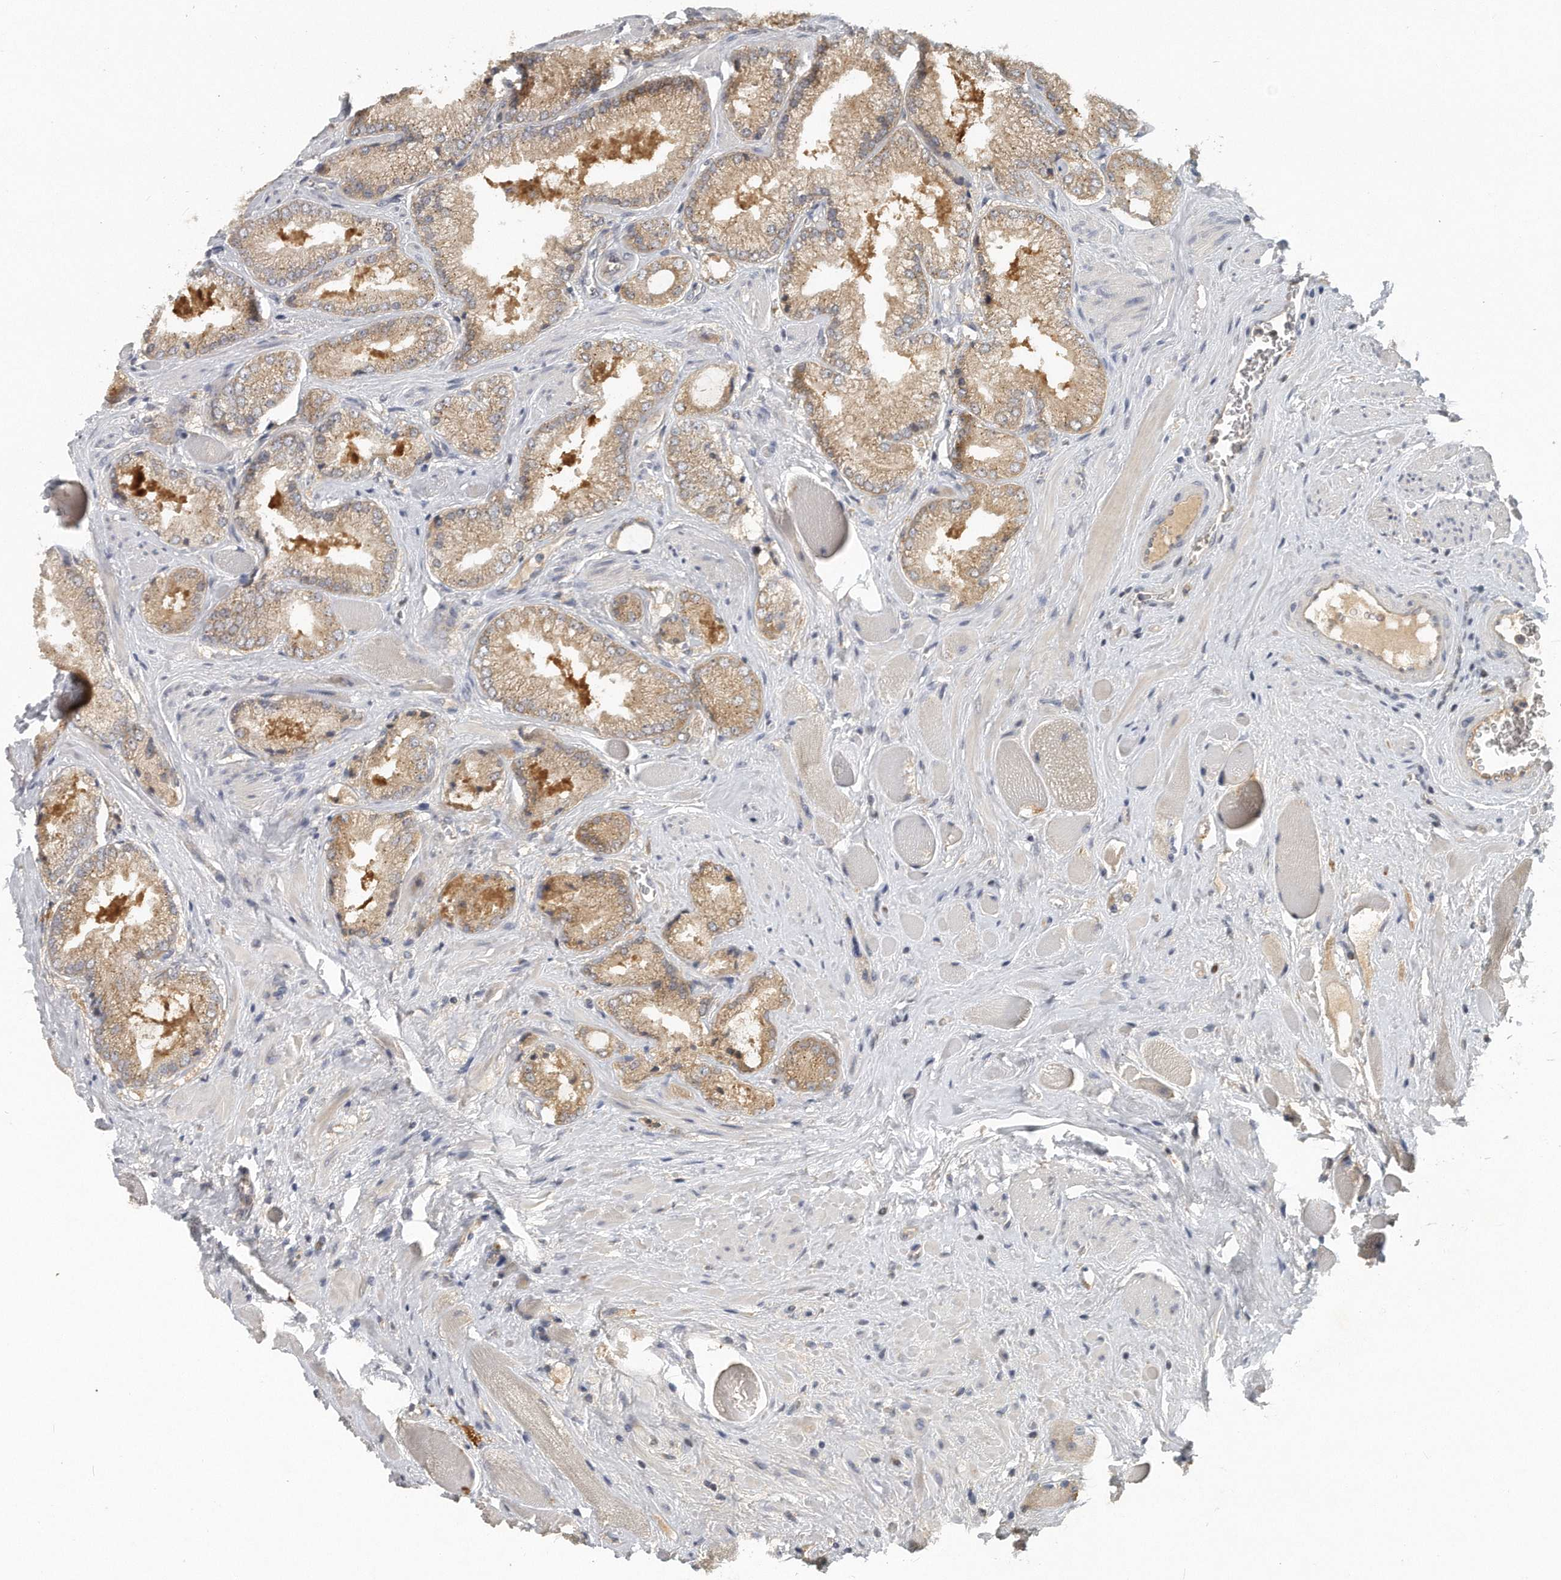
{"staining": {"intensity": "weak", "quantity": ">75%", "location": "cytoplasmic/membranous"}, "tissue": "prostate cancer", "cell_type": "Tumor cells", "image_type": "cancer", "snomed": [{"axis": "morphology", "description": "Adenocarcinoma, High grade"}, {"axis": "topography", "description": "Prostate"}], "caption": "Immunohistochemistry (IHC) histopathology image of human prostate high-grade adenocarcinoma stained for a protein (brown), which displays low levels of weak cytoplasmic/membranous positivity in approximately >75% of tumor cells.", "gene": "TRAPPC14", "patient": {"sex": "male", "age": 58}}